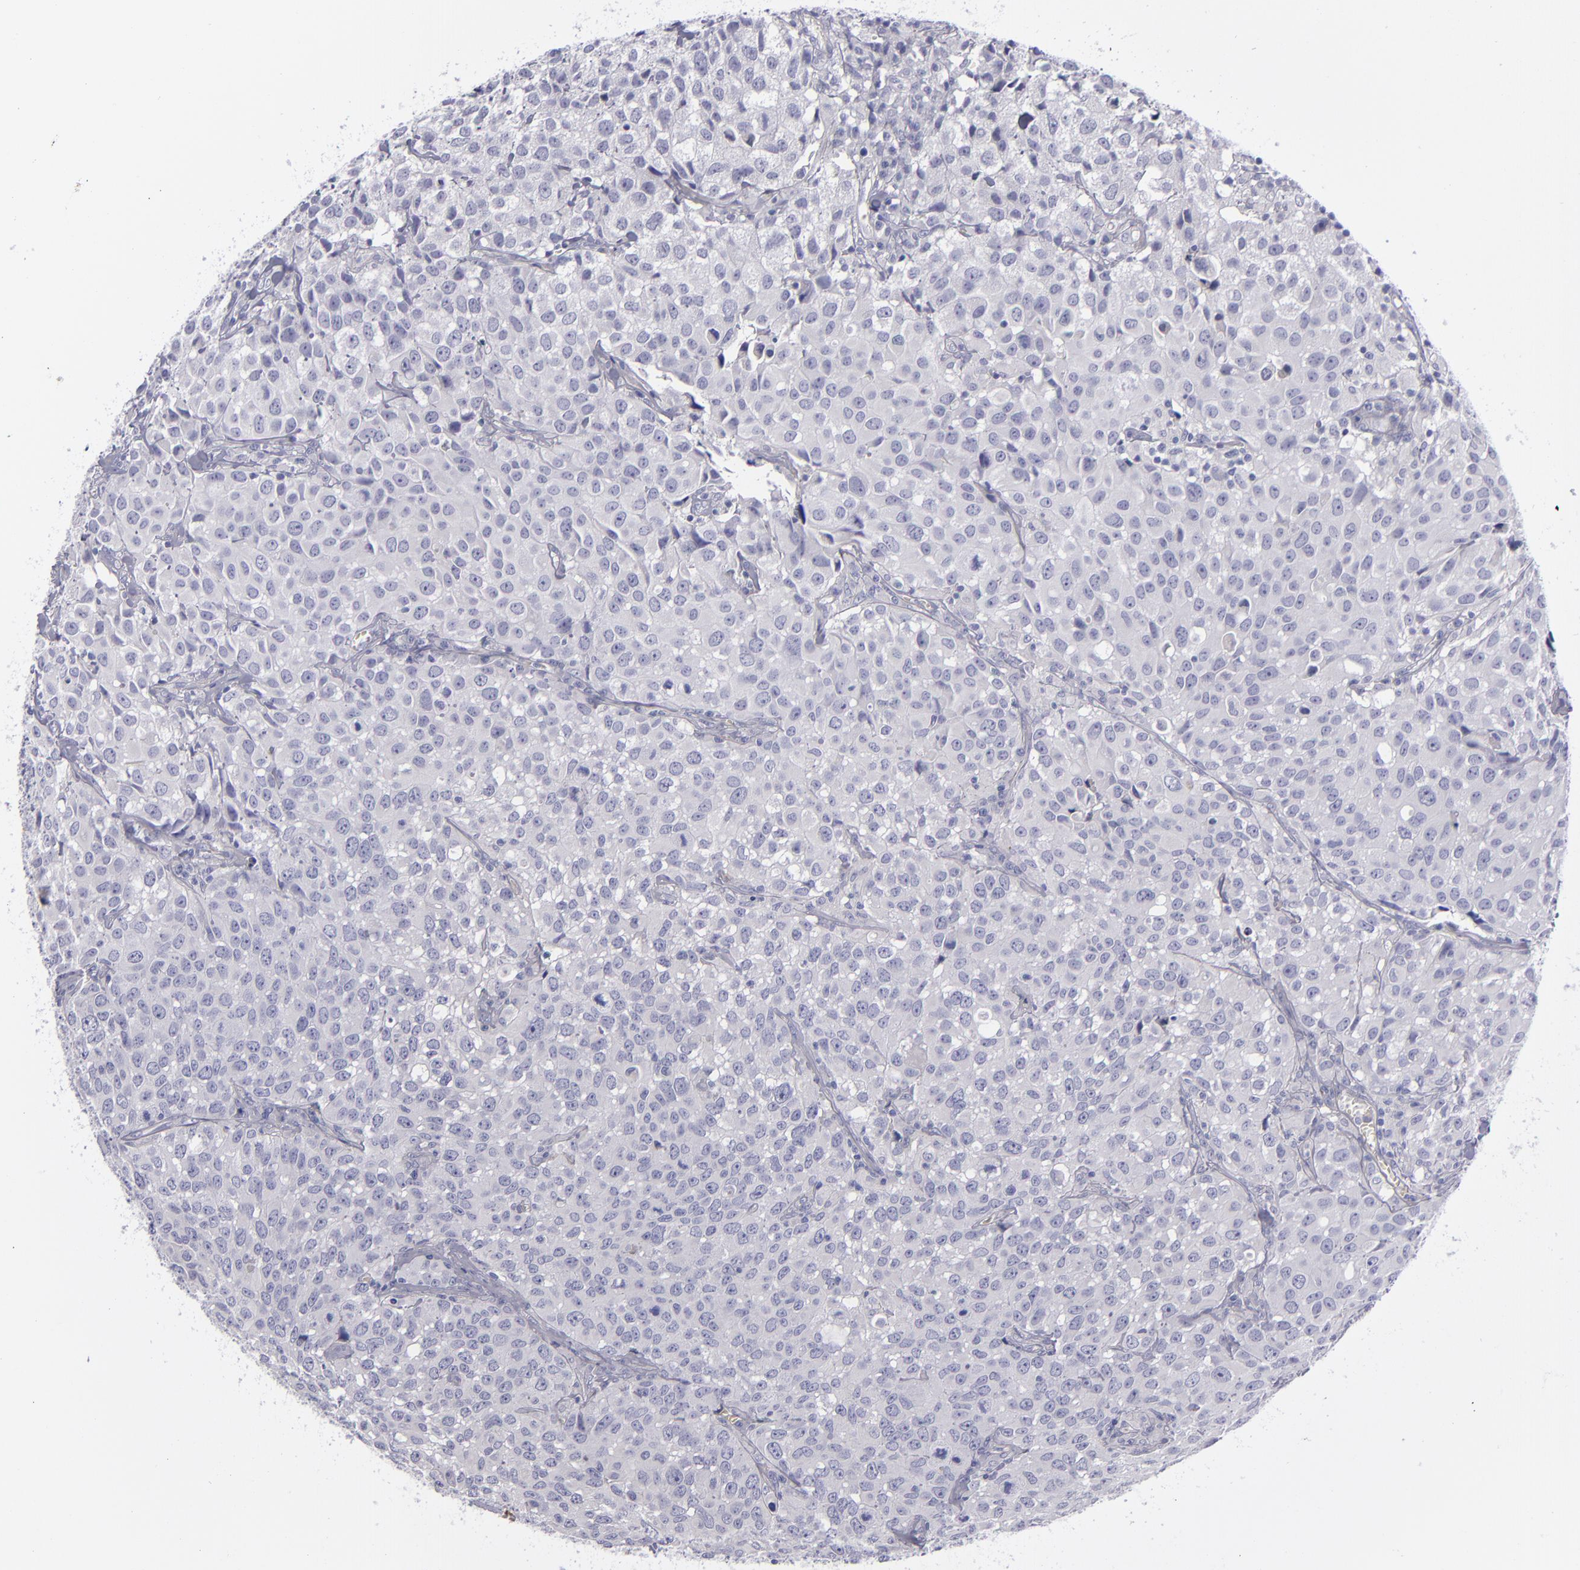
{"staining": {"intensity": "negative", "quantity": "none", "location": "none"}, "tissue": "urothelial cancer", "cell_type": "Tumor cells", "image_type": "cancer", "snomed": [{"axis": "morphology", "description": "Urothelial carcinoma, High grade"}, {"axis": "topography", "description": "Urinary bladder"}], "caption": "The image demonstrates no staining of tumor cells in urothelial cancer.", "gene": "ANPEP", "patient": {"sex": "female", "age": 75}}